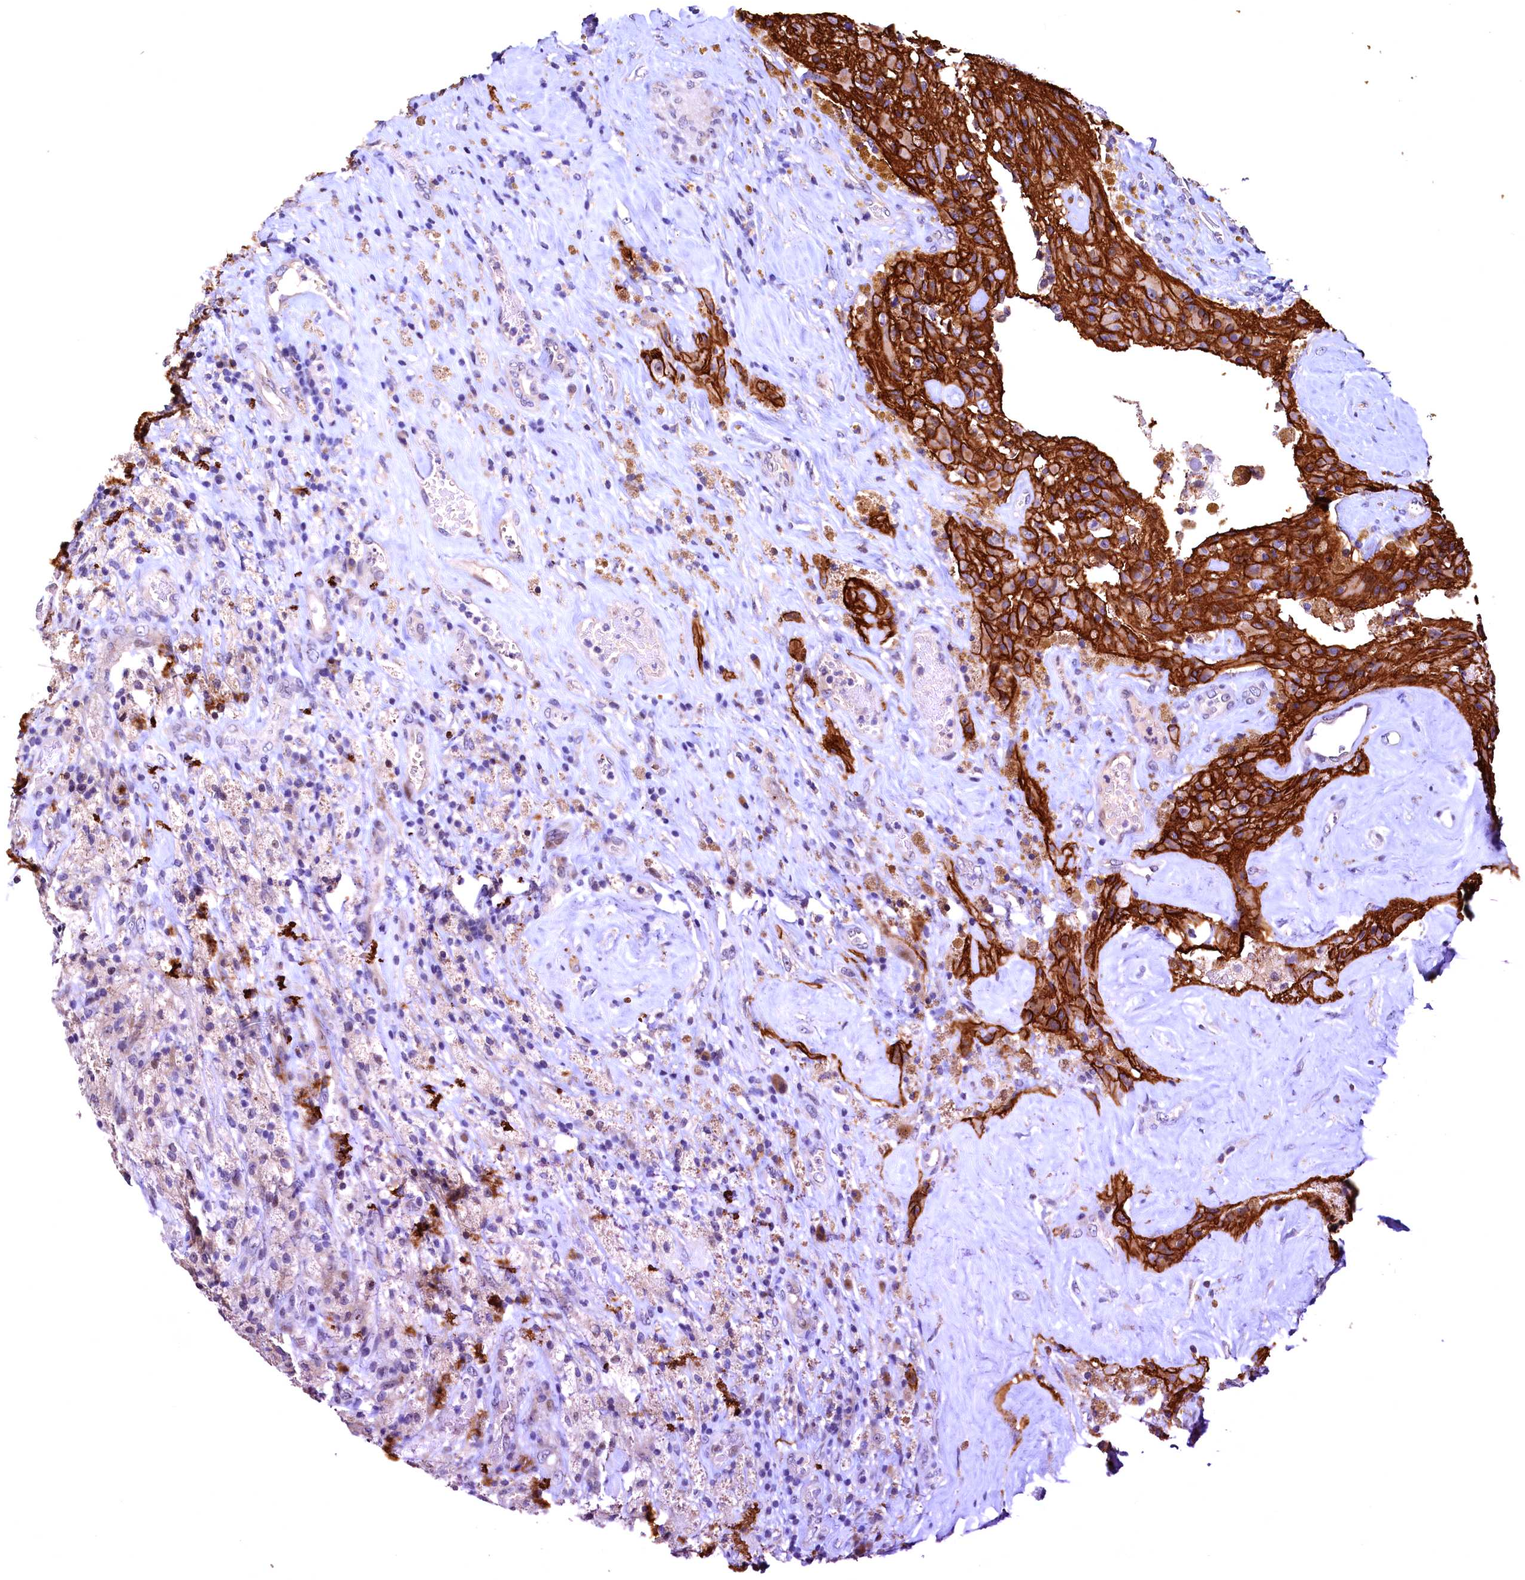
{"staining": {"intensity": "weak", "quantity": "25%-75%", "location": "cytoplasmic/membranous"}, "tissue": "glioma", "cell_type": "Tumor cells", "image_type": "cancer", "snomed": [{"axis": "morphology", "description": "Glioma, malignant, High grade"}, {"axis": "topography", "description": "Brain"}], "caption": "Human high-grade glioma (malignant) stained with a brown dye demonstrates weak cytoplasmic/membranous positive expression in approximately 25%-75% of tumor cells.", "gene": "LATS2", "patient": {"sex": "male", "age": 69}}